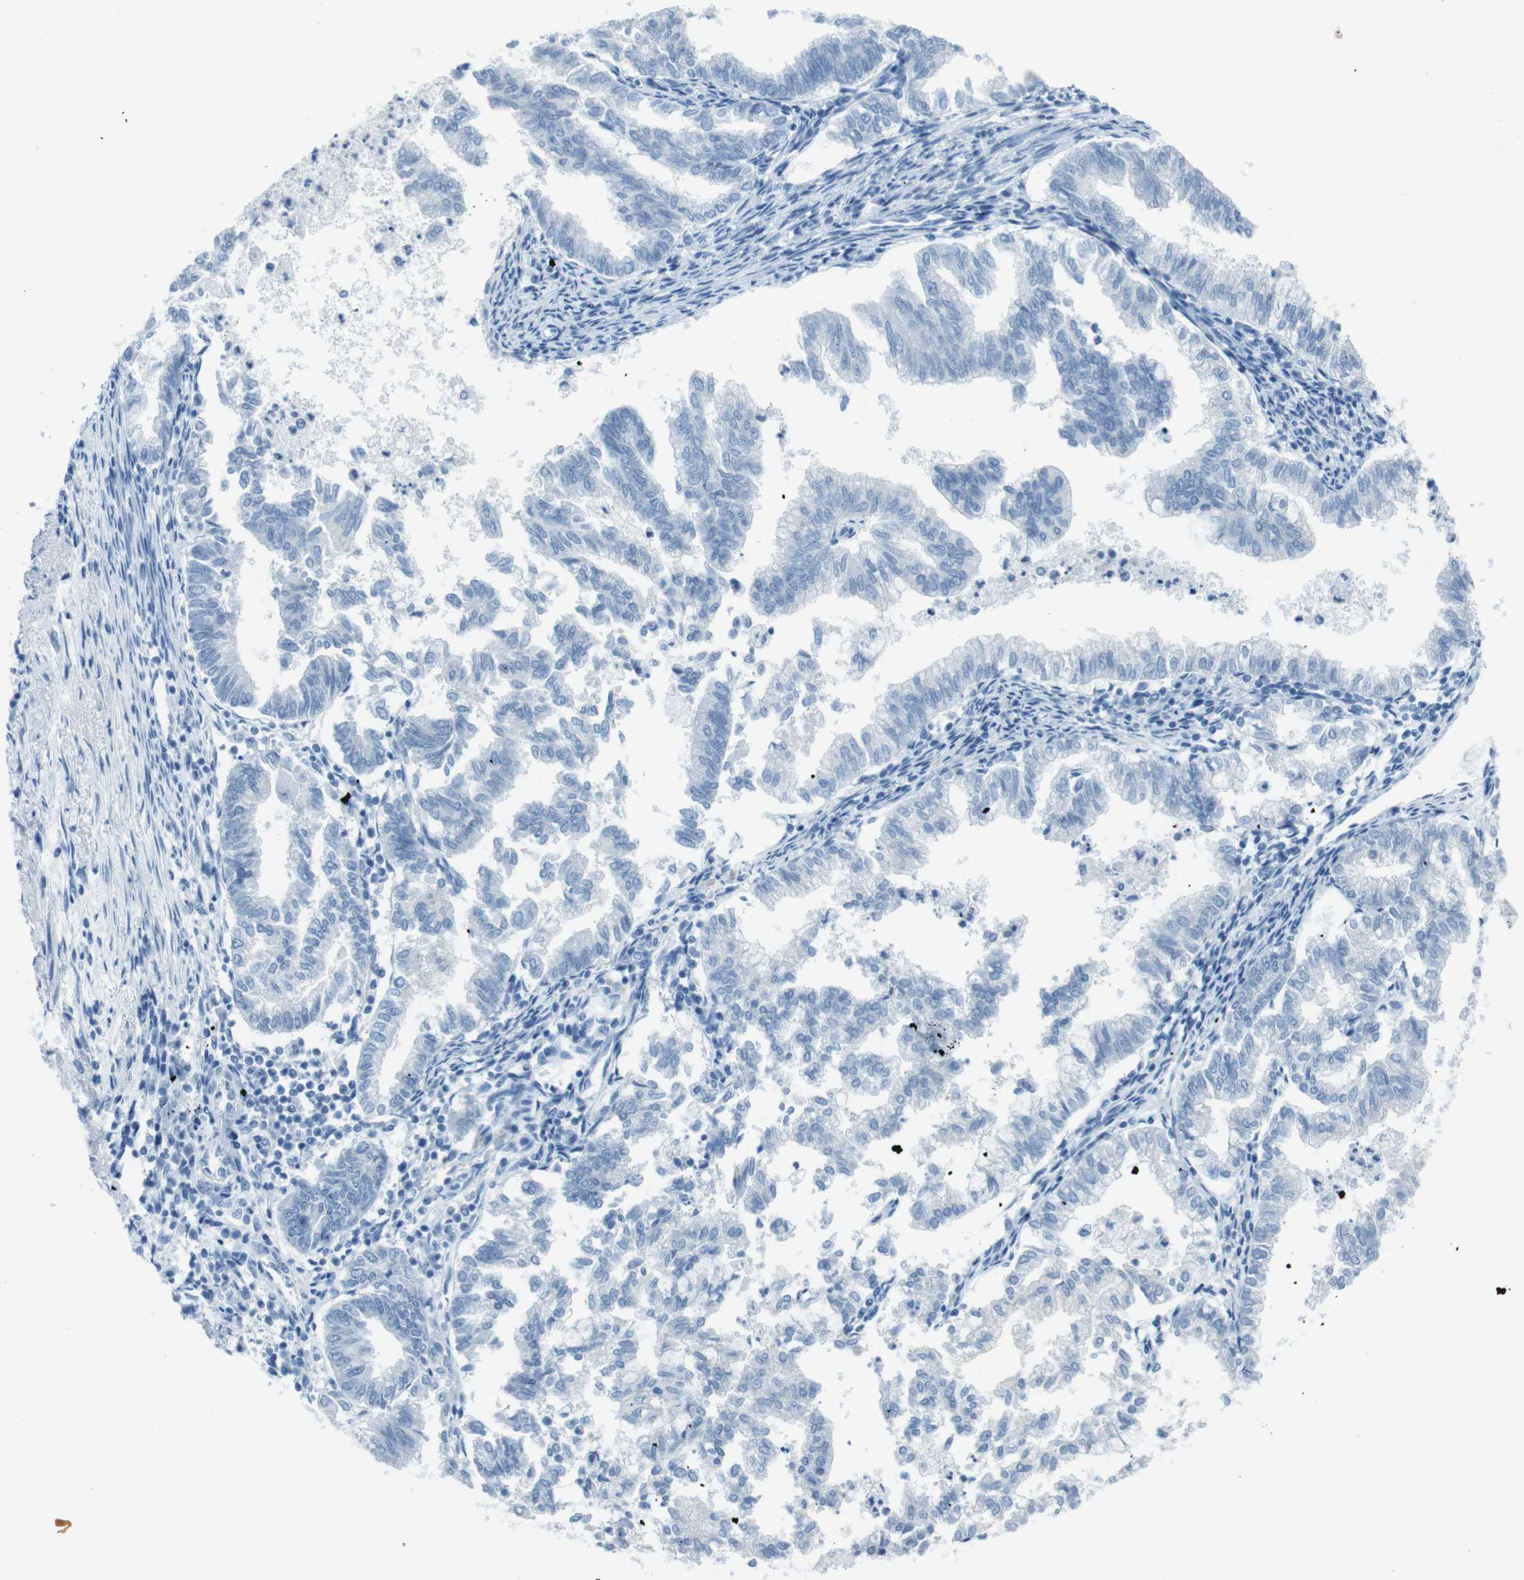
{"staining": {"intensity": "negative", "quantity": "none", "location": "none"}, "tissue": "endometrial cancer", "cell_type": "Tumor cells", "image_type": "cancer", "snomed": [{"axis": "morphology", "description": "Necrosis, NOS"}, {"axis": "morphology", "description": "Adenocarcinoma, NOS"}, {"axis": "topography", "description": "Endometrium"}], "caption": "Photomicrograph shows no significant protein expression in tumor cells of endometrial cancer. (DAB (3,3'-diaminobenzidine) immunohistochemistry with hematoxylin counter stain).", "gene": "TMEM207", "patient": {"sex": "female", "age": 79}}